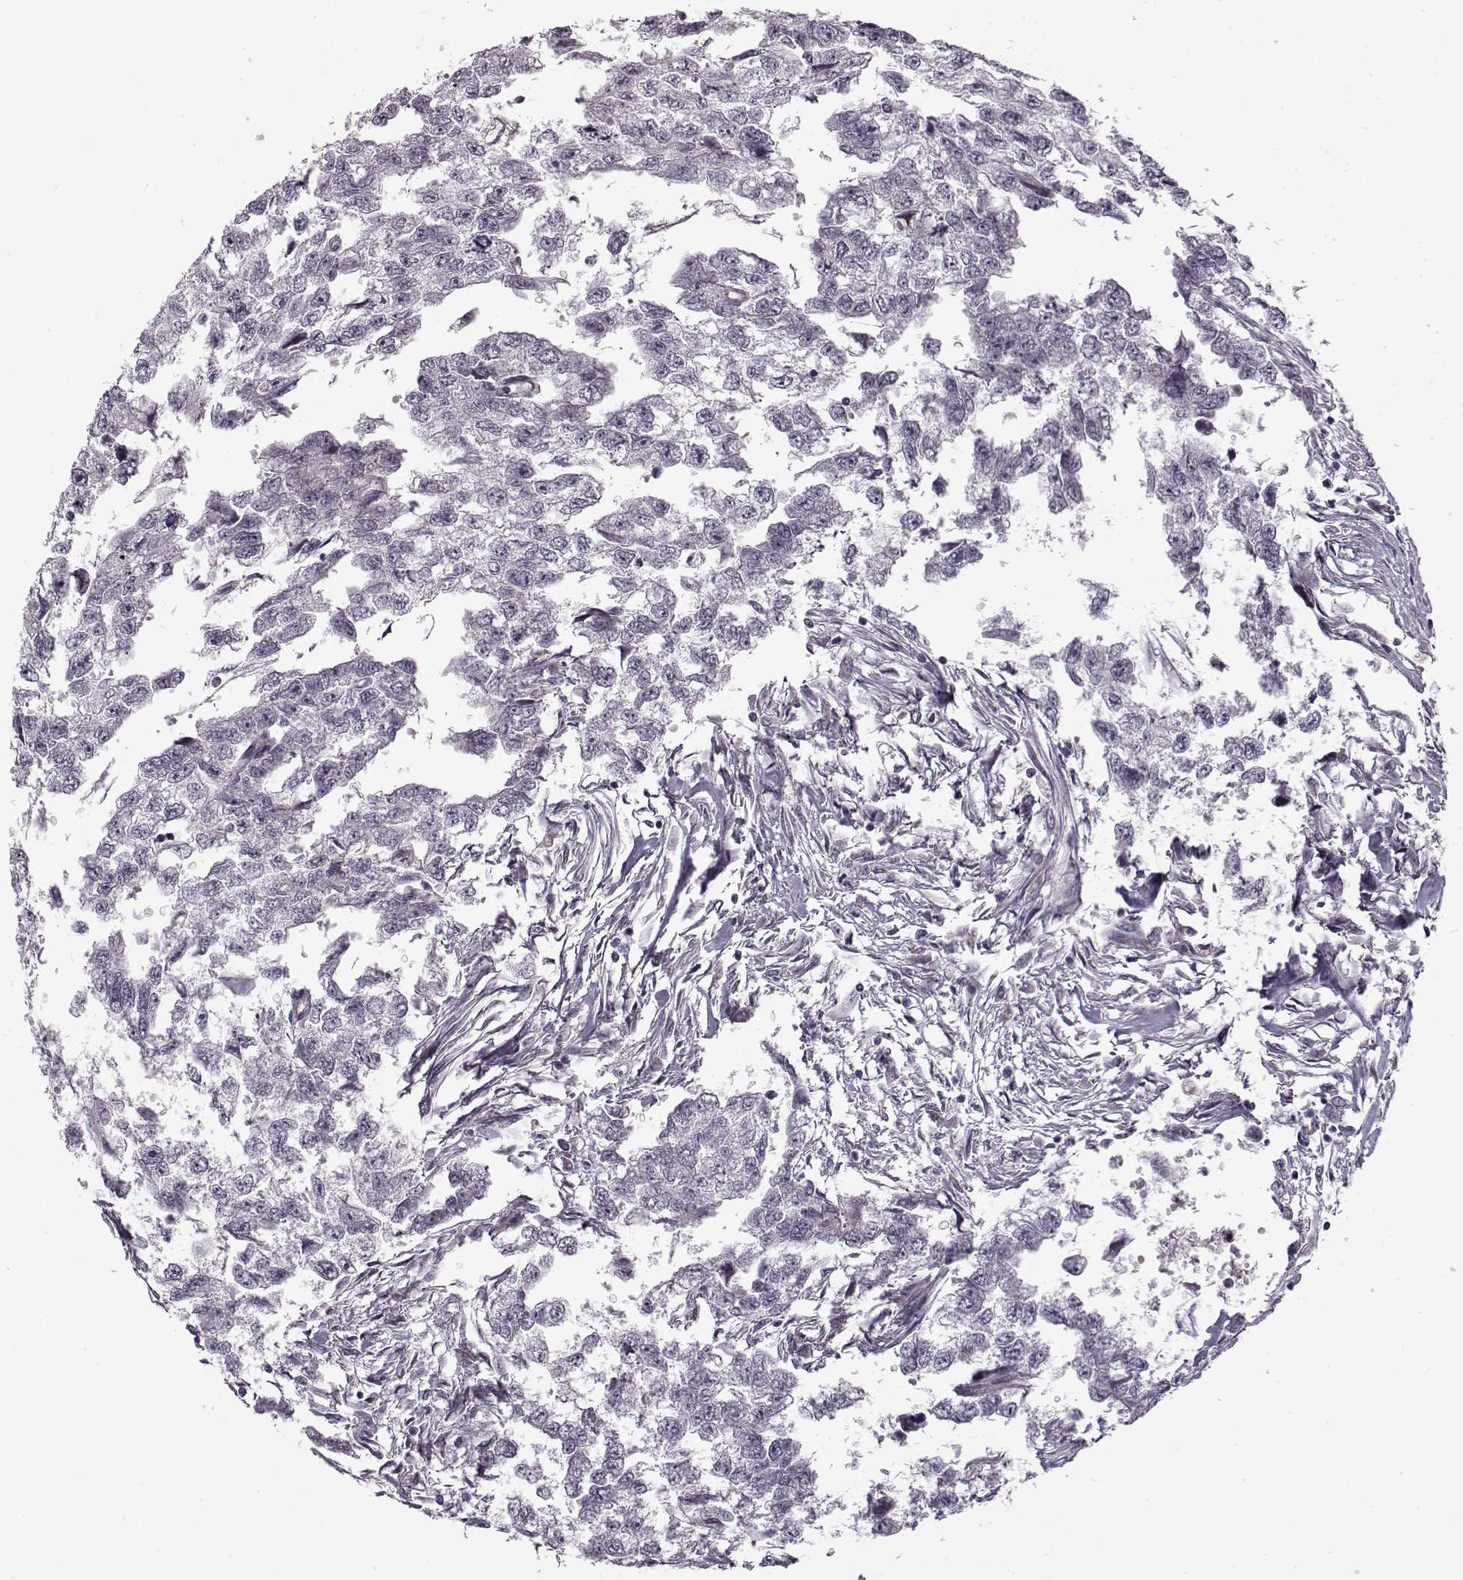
{"staining": {"intensity": "negative", "quantity": "none", "location": "none"}, "tissue": "testis cancer", "cell_type": "Tumor cells", "image_type": "cancer", "snomed": [{"axis": "morphology", "description": "Carcinoma, Embryonal, NOS"}, {"axis": "morphology", "description": "Teratoma, malignant, NOS"}, {"axis": "topography", "description": "Testis"}], "caption": "A micrograph of human testis embryonal carcinoma is negative for staining in tumor cells.", "gene": "LAMB2", "patient": {"sex": "male", "age": 44}}